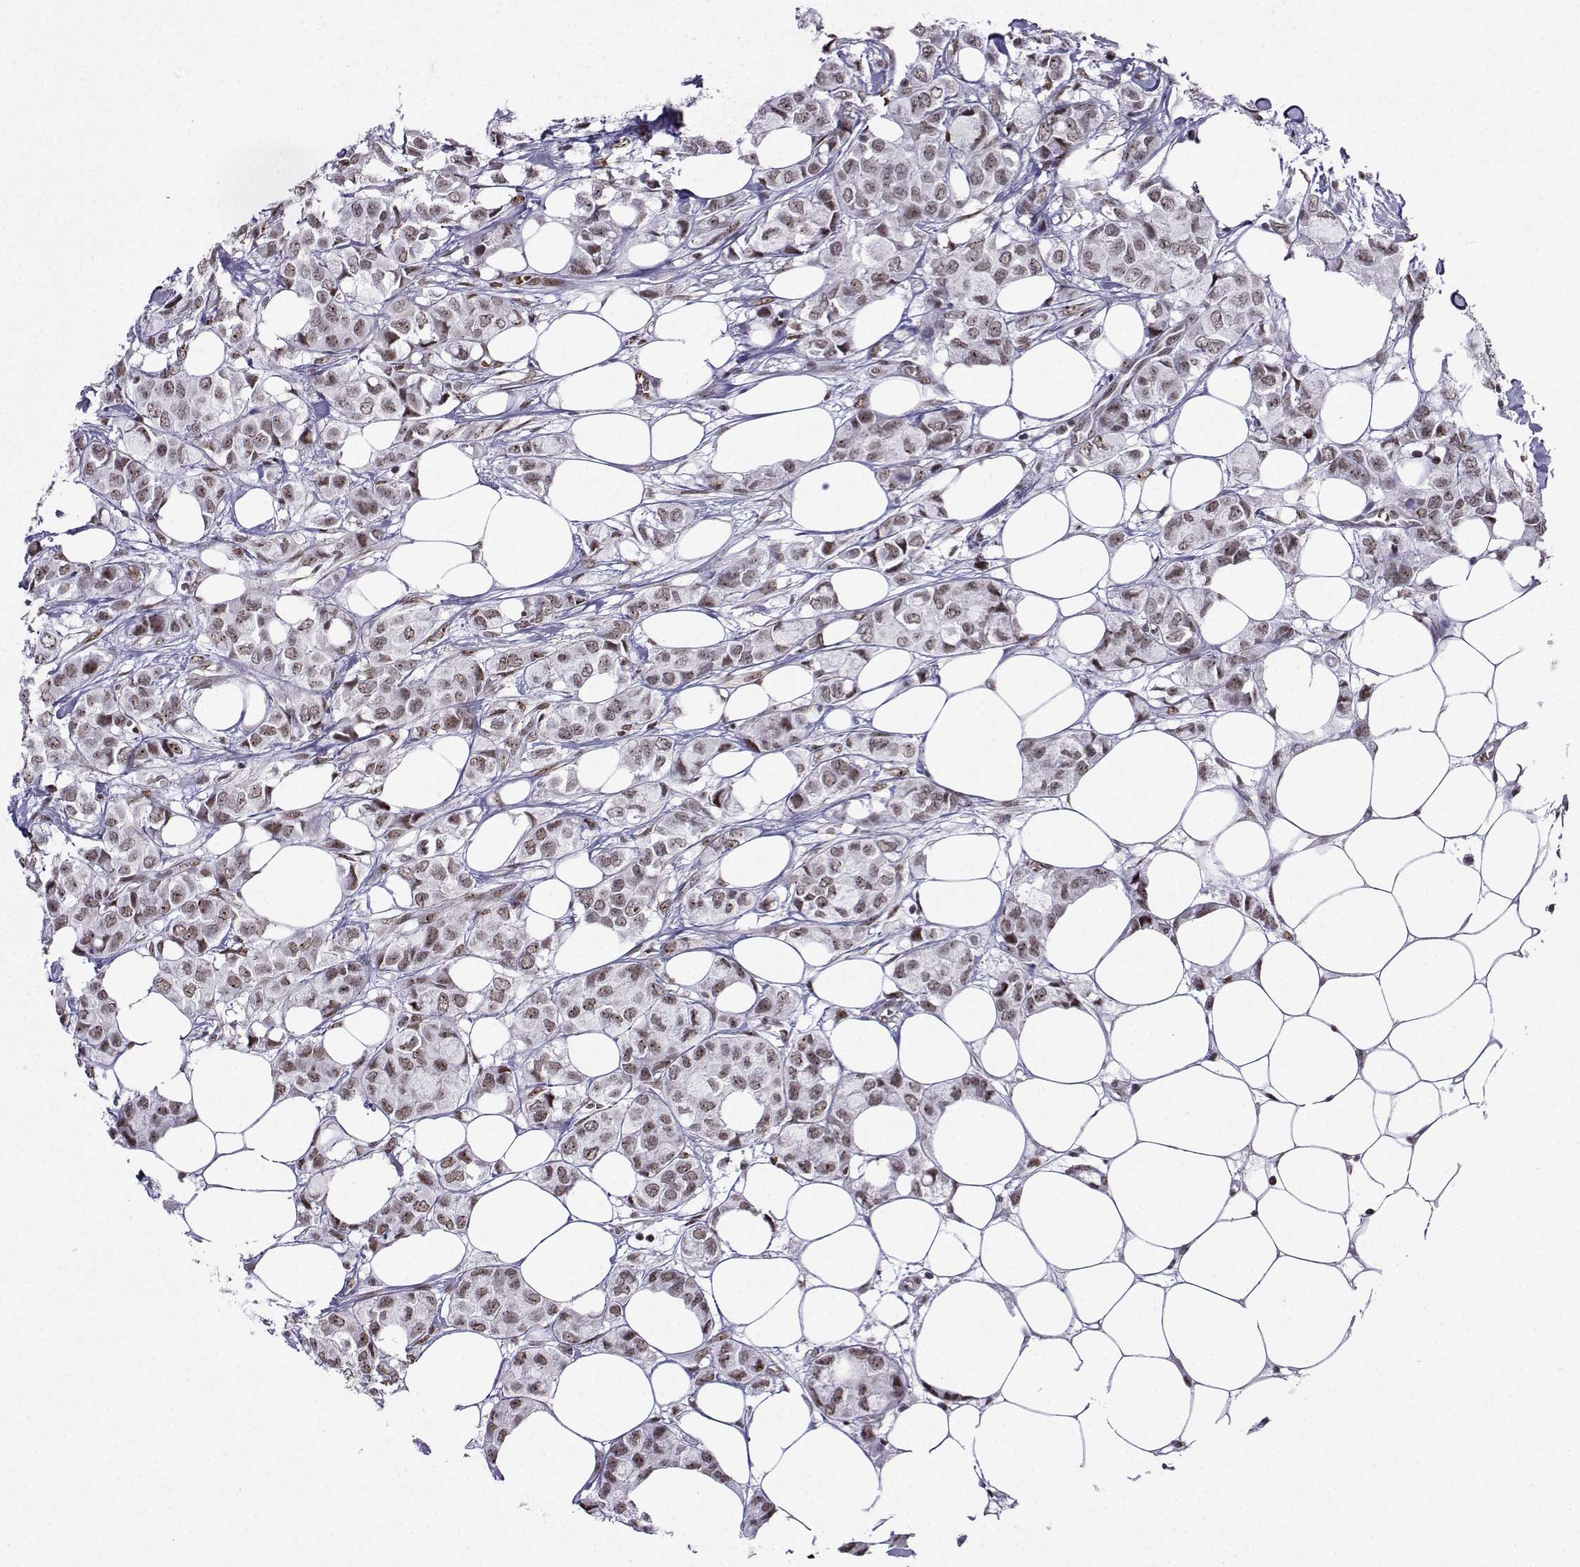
{"staining": {"intensity": "weak", "quantity": ">75%", "location": "nuclear"}, "tissue": "breast cancer", "cell_type": "Tumor cells", "image_type": "cancer", "snomed": [{"axis": "morphology", "description": "Duct carcinoma"}, {"axis": "topography", "description": "Breast"}], "caption": "Human breast cancer stained with a brown dye displays weak nuclear positive expression in about >75% of tumor cells.", "gene": "CCNK", "patient": {"sex": "female", "age": 85}}